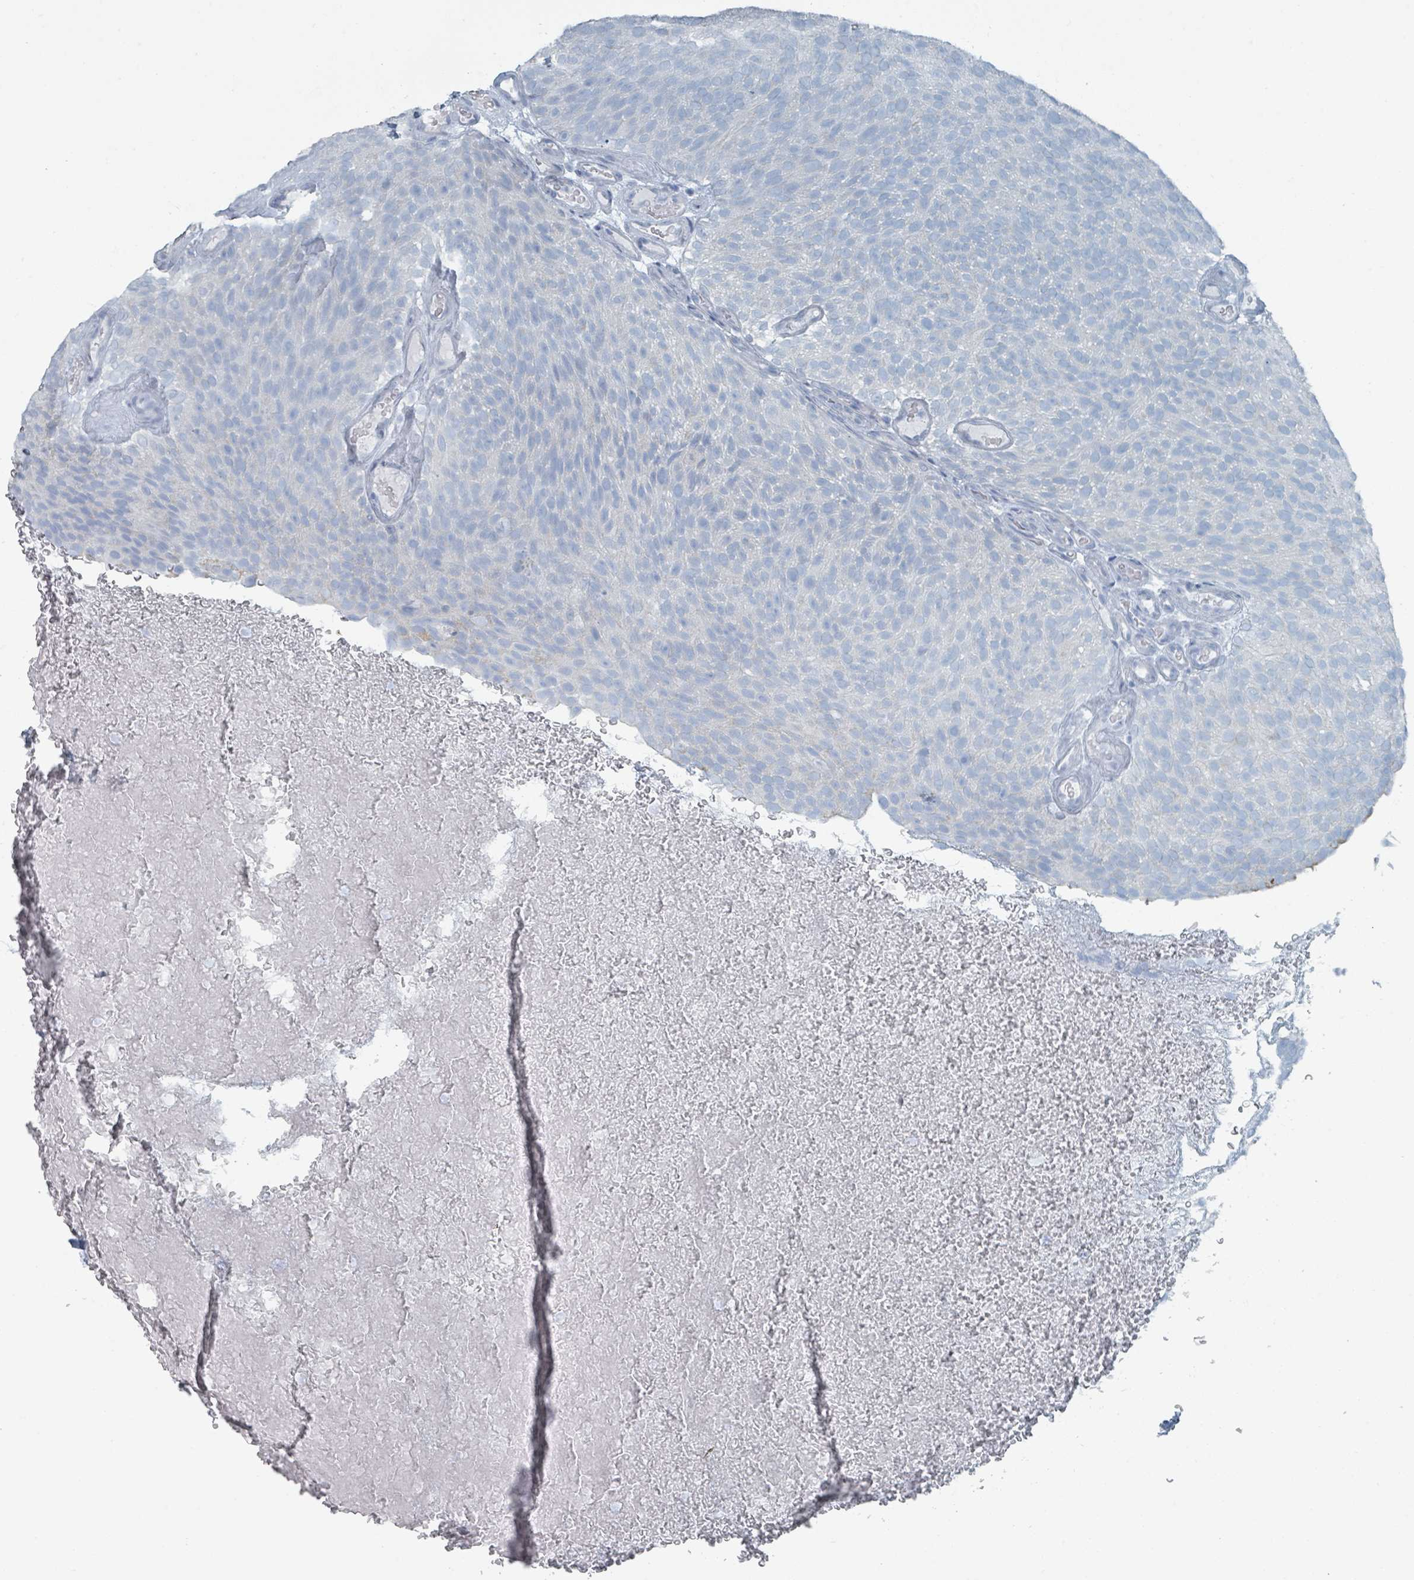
{"staining": {"intensity": "negative", "quantity": "none", "location": "none"}, "tissue": "urothelial cancer", "cell_type": "Tumor cells", "image_type": "cancer", "snomed": [{"axis": "morphology", "description": "Urothelial carcinoma, Low grade"}, {"axis": "topography", "description": "Urinary bladder"}], "caption": "Urothelial cancer was stained to show a protein in brown. There is no significant expression in tumor cells.", "gene": "GAMT", "patient": {"sex": "male", "age": 78}}